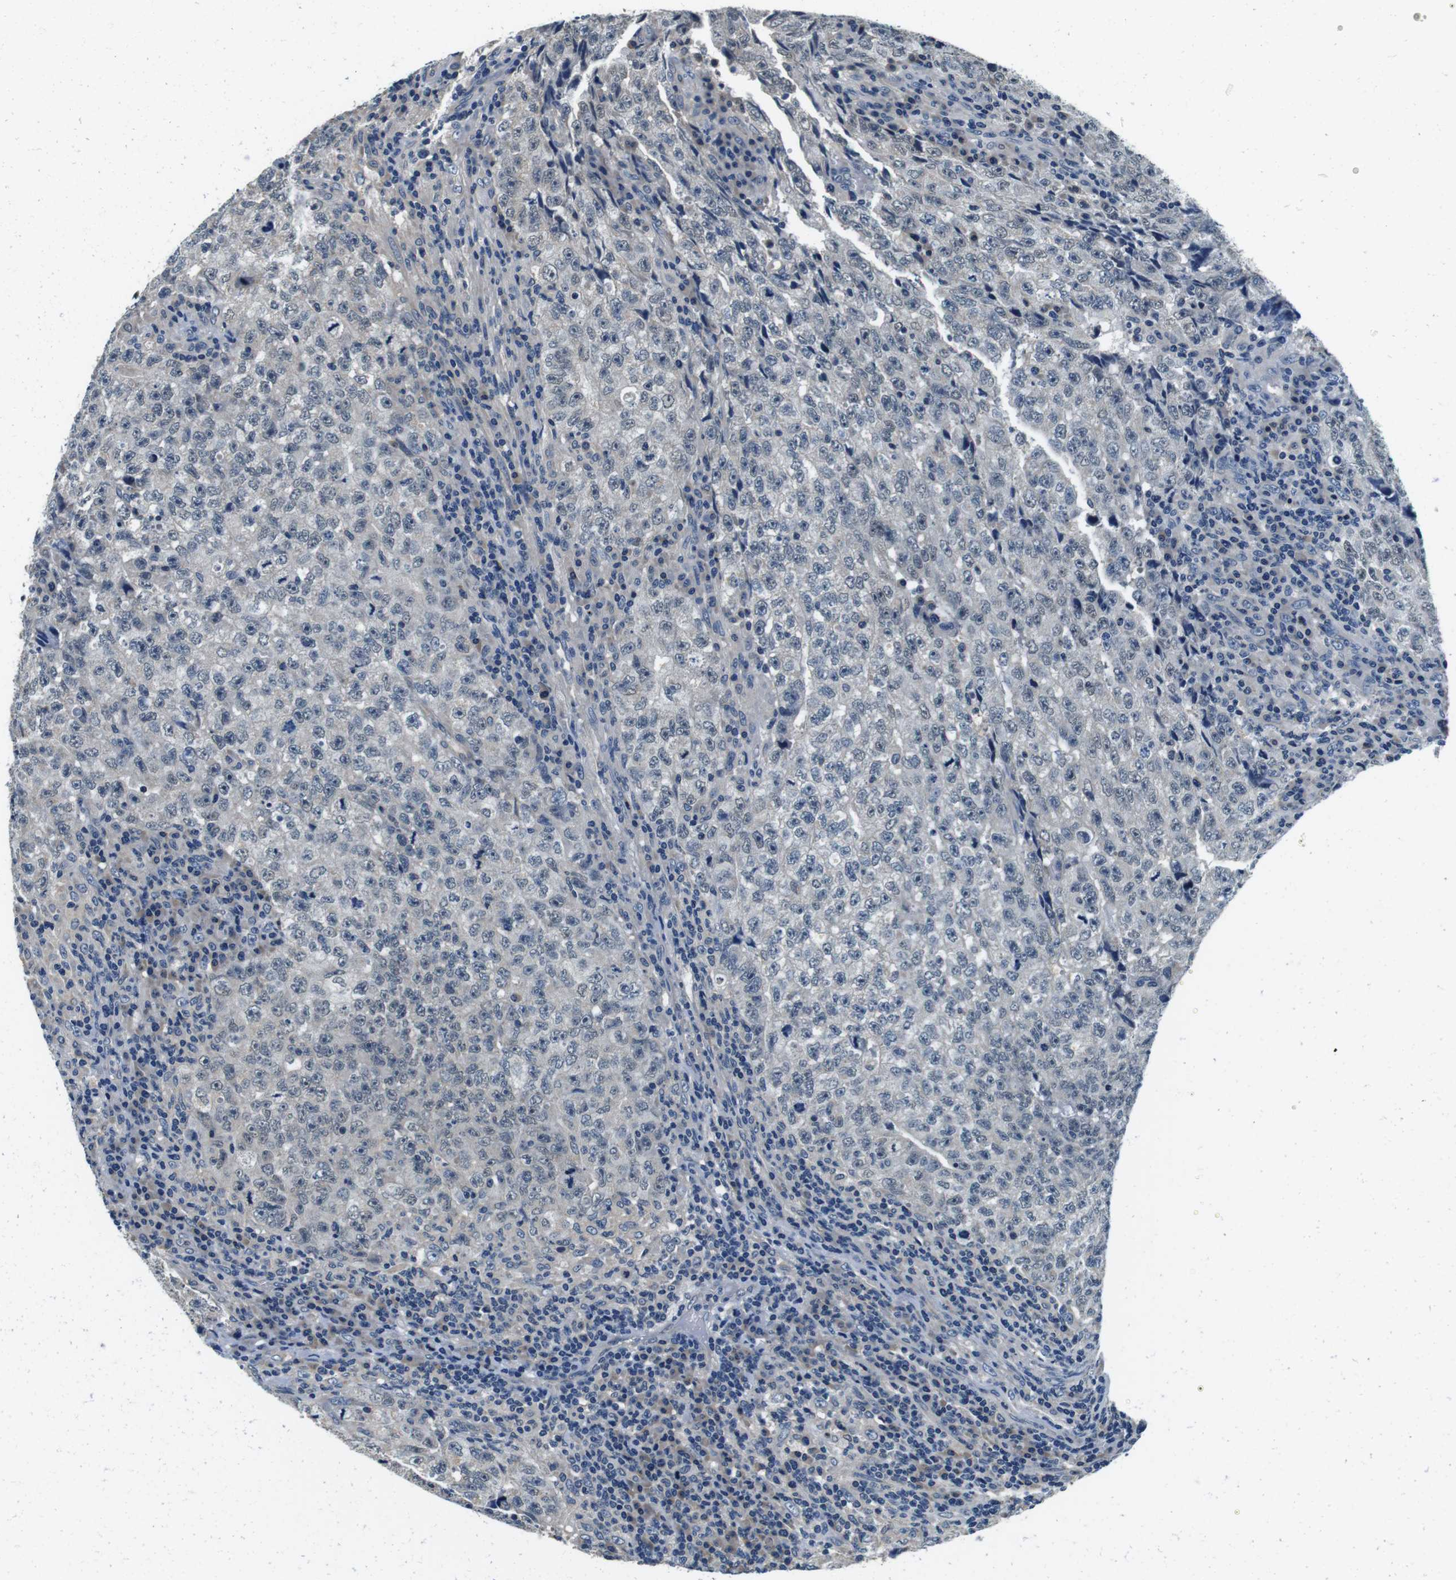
{"staining": {"intensity": "negative", "quantity": "none", "location": "none"}, "tissue": "testis cancer", "cell_type": "Tumor cells", "image_type": "cancer", "snomed": [{"axis": "morphology", "description": "Necrosis, NOS"}, {"axis": "morphology", "description": "Carcinoma, Embryonal, NOS"}, {"axis": "topography", "description": "Testis"}], "caption": "Testis cancer (embryonal carcinoma) stained for a protein using immunohistochemistry (IHC) shows no expression tumor cells.", "gene": "DTNA", "patient": {"sex": "male", "age": 19}}